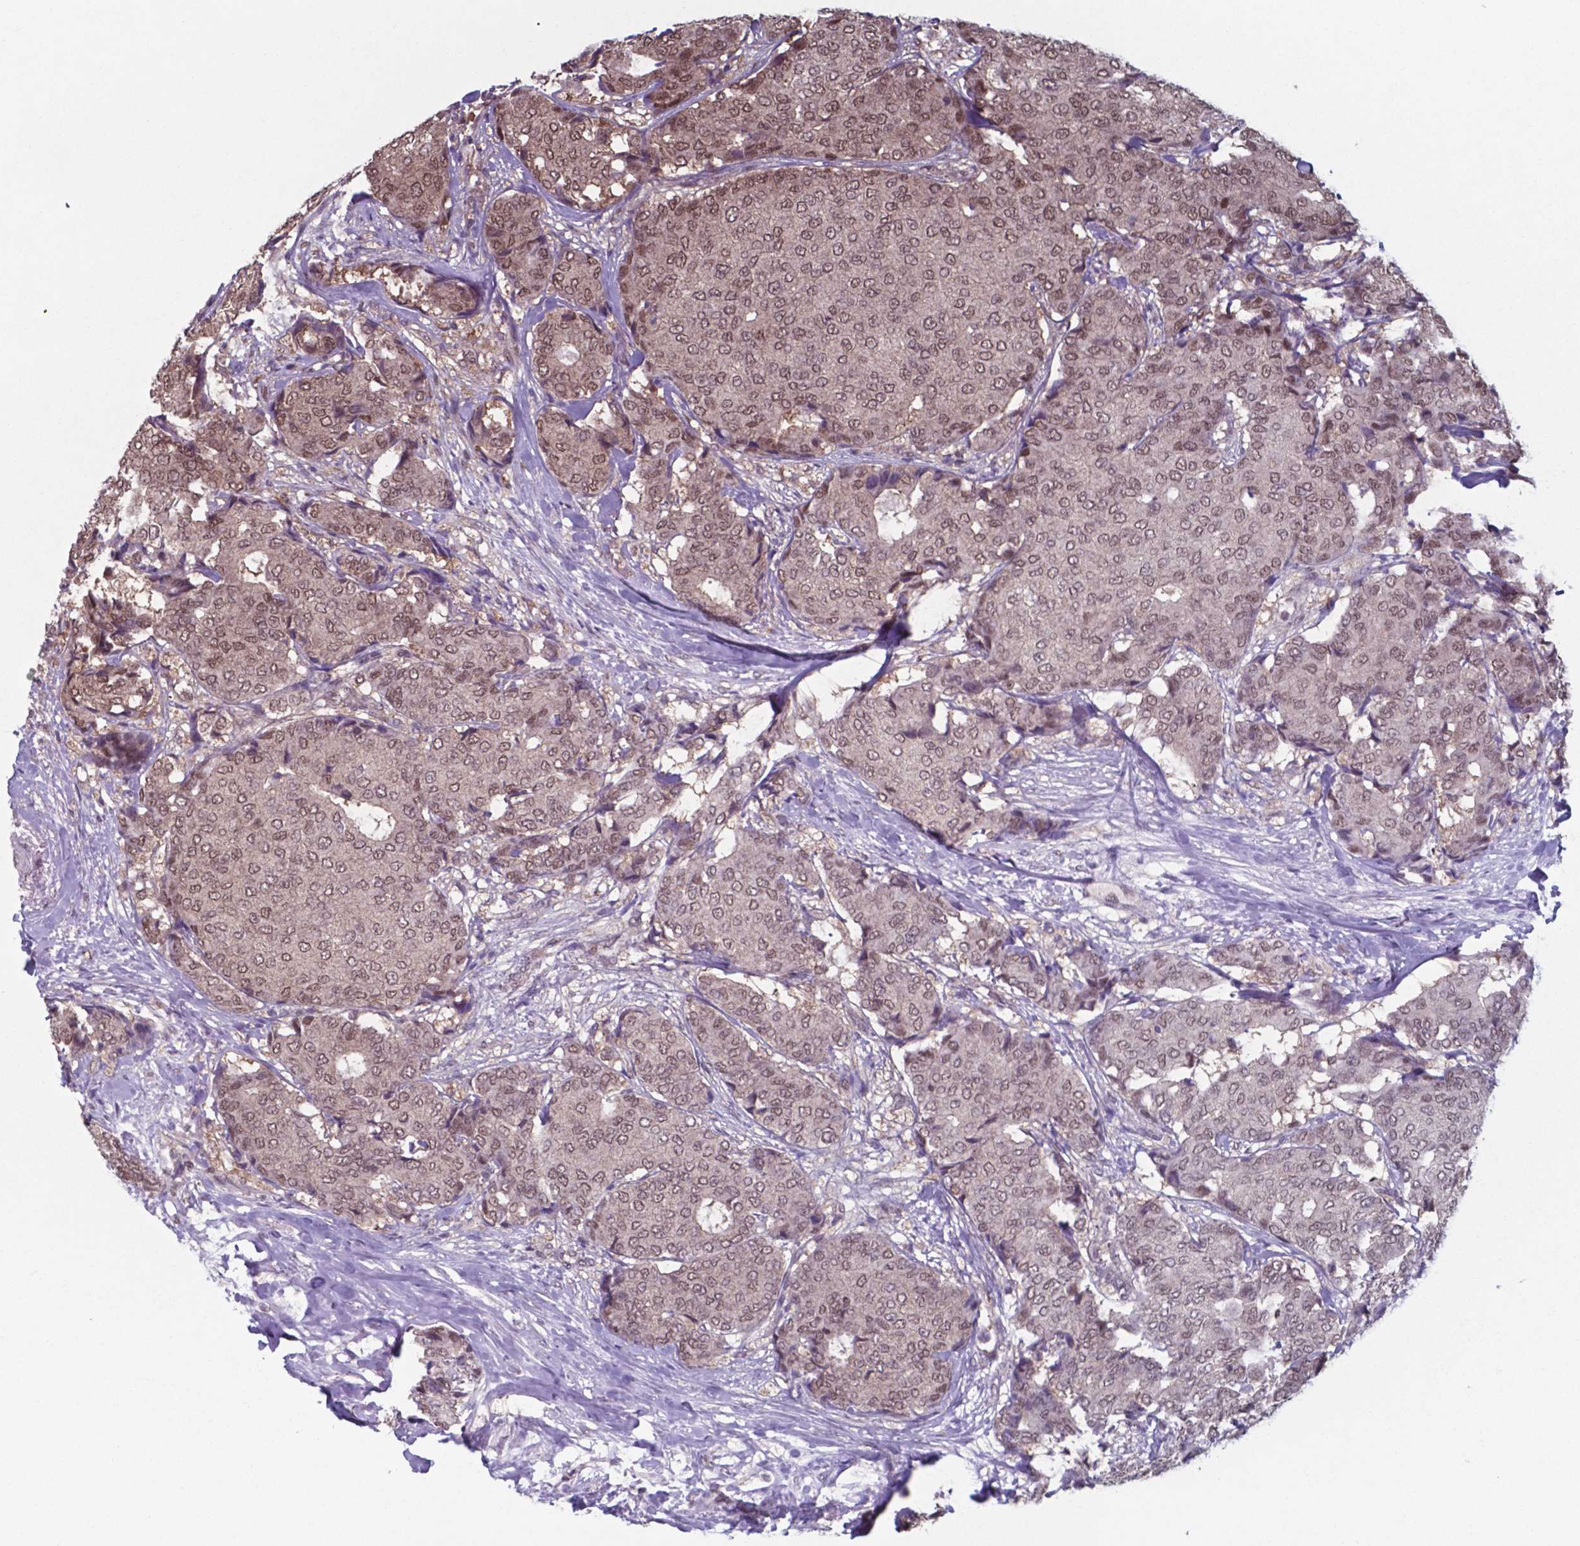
{"staining": {"intensity": "moderate", "quantity": "25%-75%", "location": "nuclear"}, "tissue": "breast cancer", "cell_type": "Tumor cells", "image_type": "cancer", "snomed": [{"axis": "morphology", "description": "Duct carcinoma"}, {"axis": "topography", "description": "Breast"}], "caption": "Immunohistochemistry (IHC) photomicrograph of breast cancer (intraductal carcinoma) stained for a protein (brown), which reveals medium levels of moderate nuclear positivity in about 25%-75% of tumor cells.", "gene": "UBA1", "patient": {"sex": "female", "age": 75}}